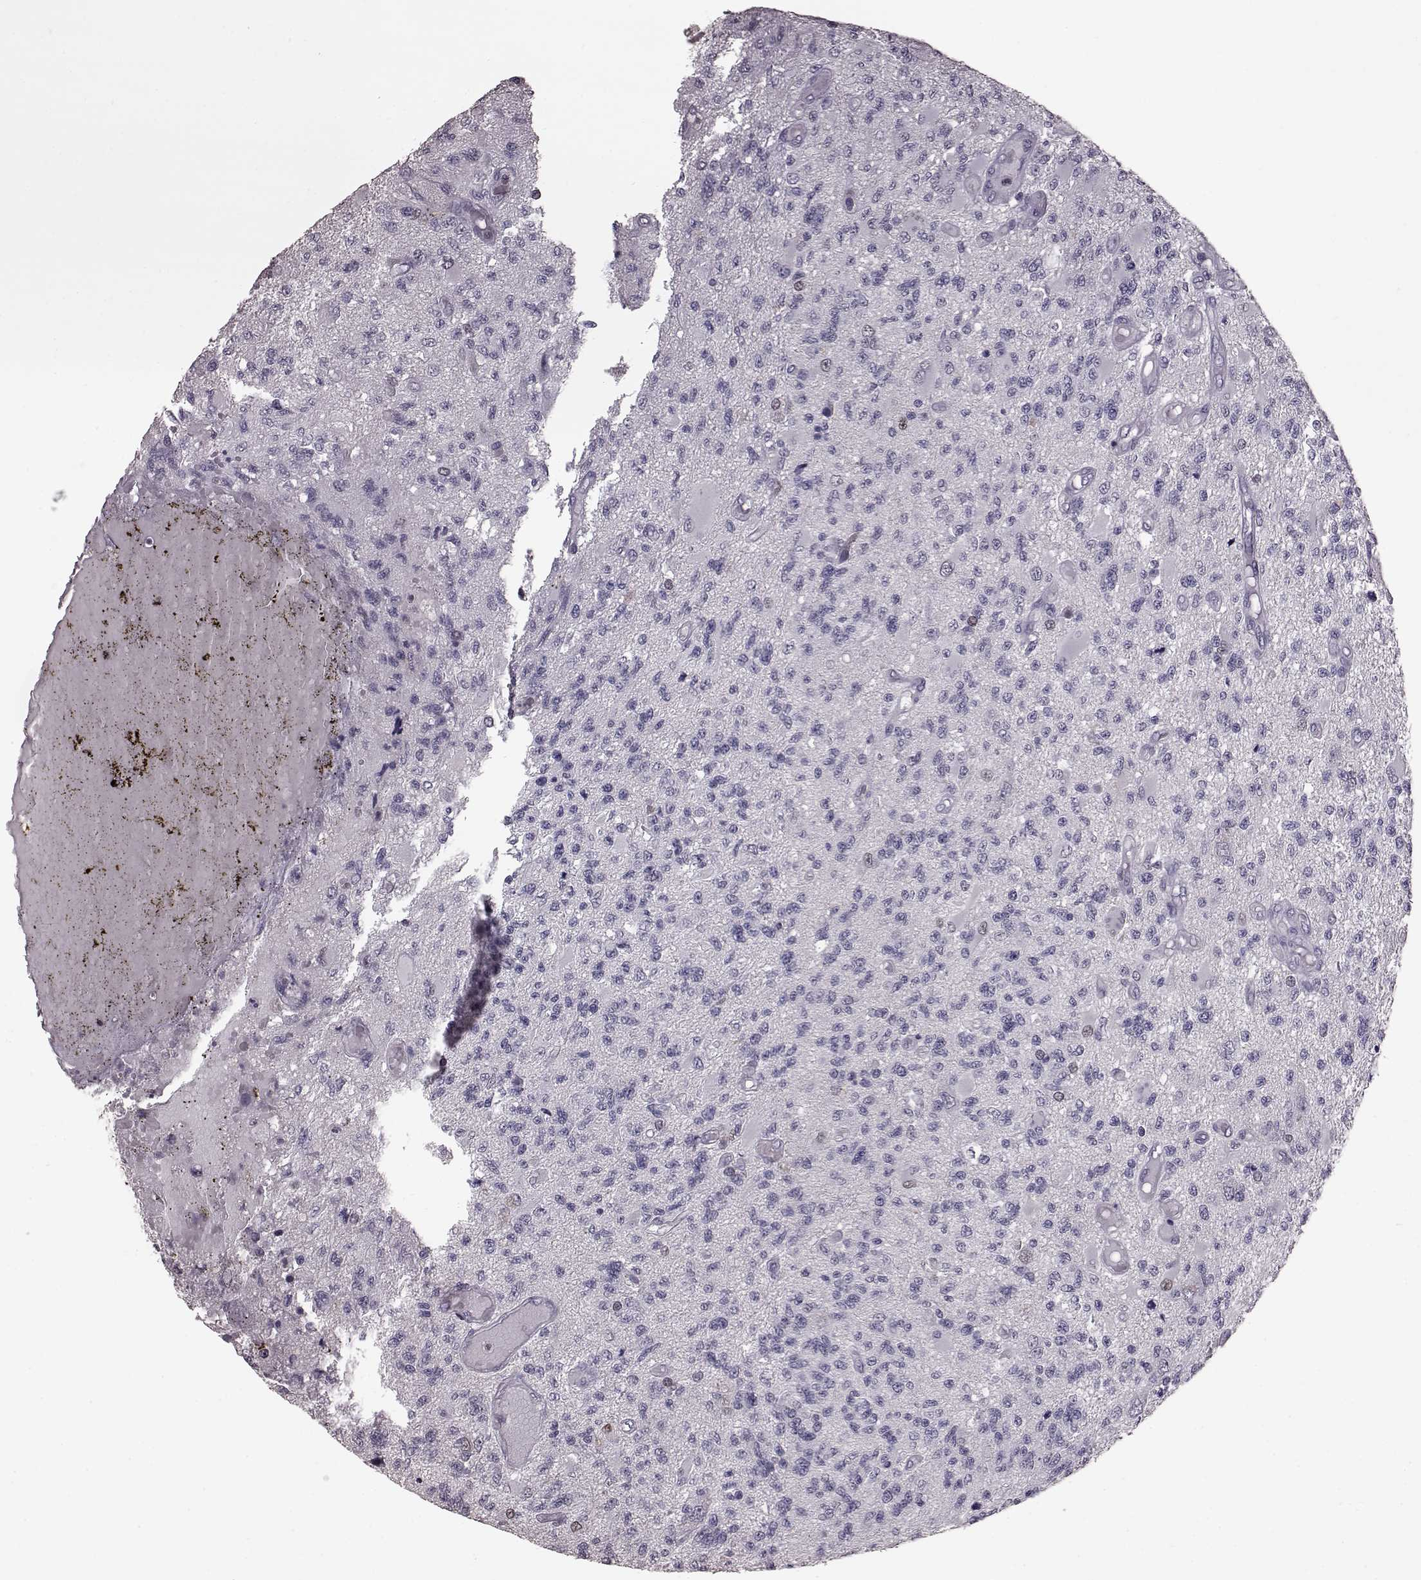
{"staining": {"intensity": "negative", "quantity": "none", "location": "none"}, "tissue": "glioma", "cell_type": "Tumor cells", "image_type": "cancer", "snomed": [{"axis": "morphology", "description": "Glioma, malignant, High grade"}, {"axis": "topography", "description": "Brain"}], "caption": "Immunohistochemistry (IHC) image of human glioma stained for a protein (brown), which displays no positivity in tumor cells. The staining was performed using DAB to visualize the protein expression in brown, while the nuclei were stained in blue with hematoxylin (Magnification: 20x).", "gene": "TSKS", "patient": {"sex": "female", "age": 63}}